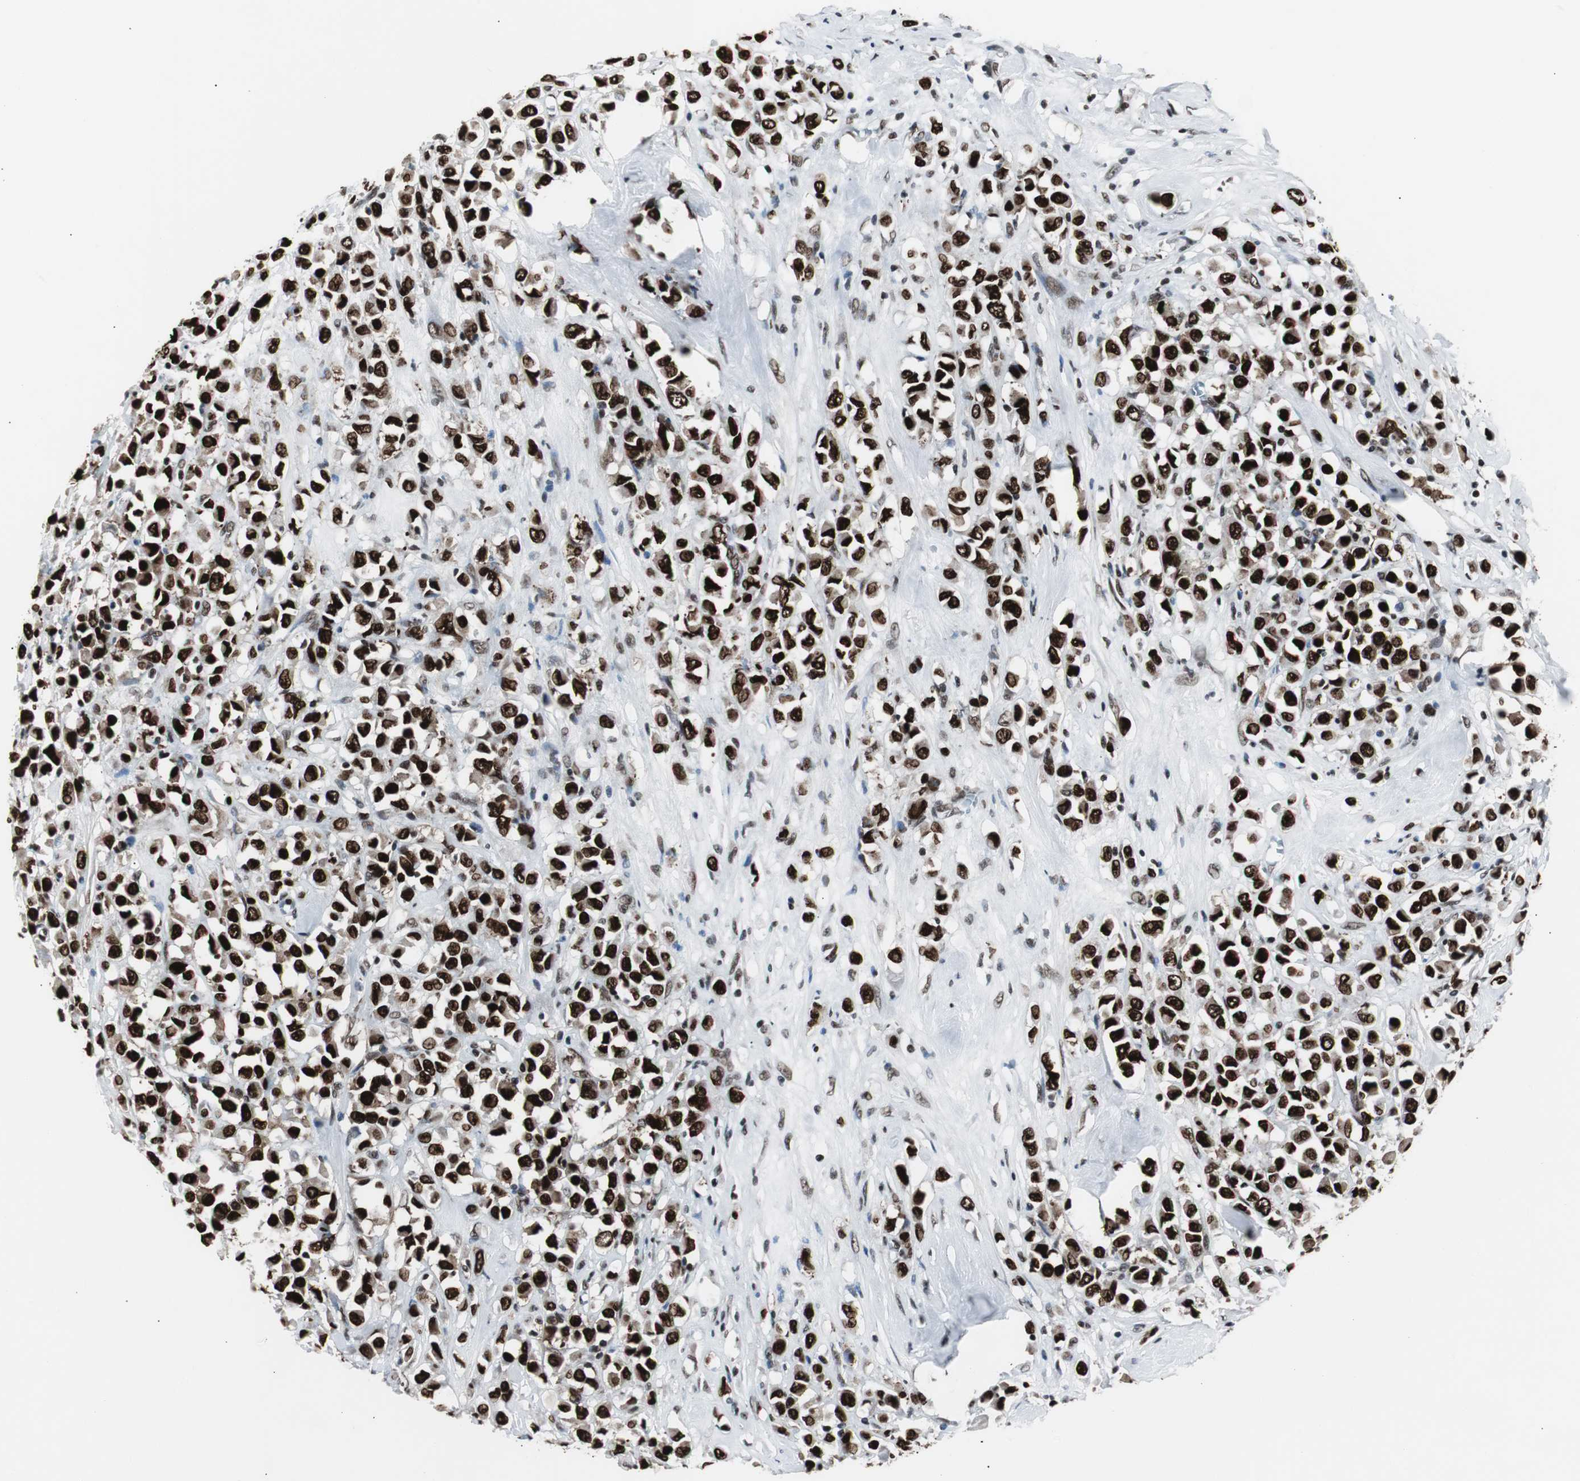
{"staining": {"intensity": "strong", "quantity": ">75%", "location": "nuclear"}, "tissue": "breast cancer", "cell_type": "Tumor cells", "image_type": "cancer", "snomed": [{"axis": "morphology", "description": "Duct carcinoma"}, {"axis": "topography", "description": "Breast"}], "caption": "DAB immunohistochemical staining of human invasive ductal carcinoma (breast) demonstrates strong nuclear protein expression in about >75% of tumor cells.", "gene": "XRCC1", "patient": {"sex": "female", "age": 61}}